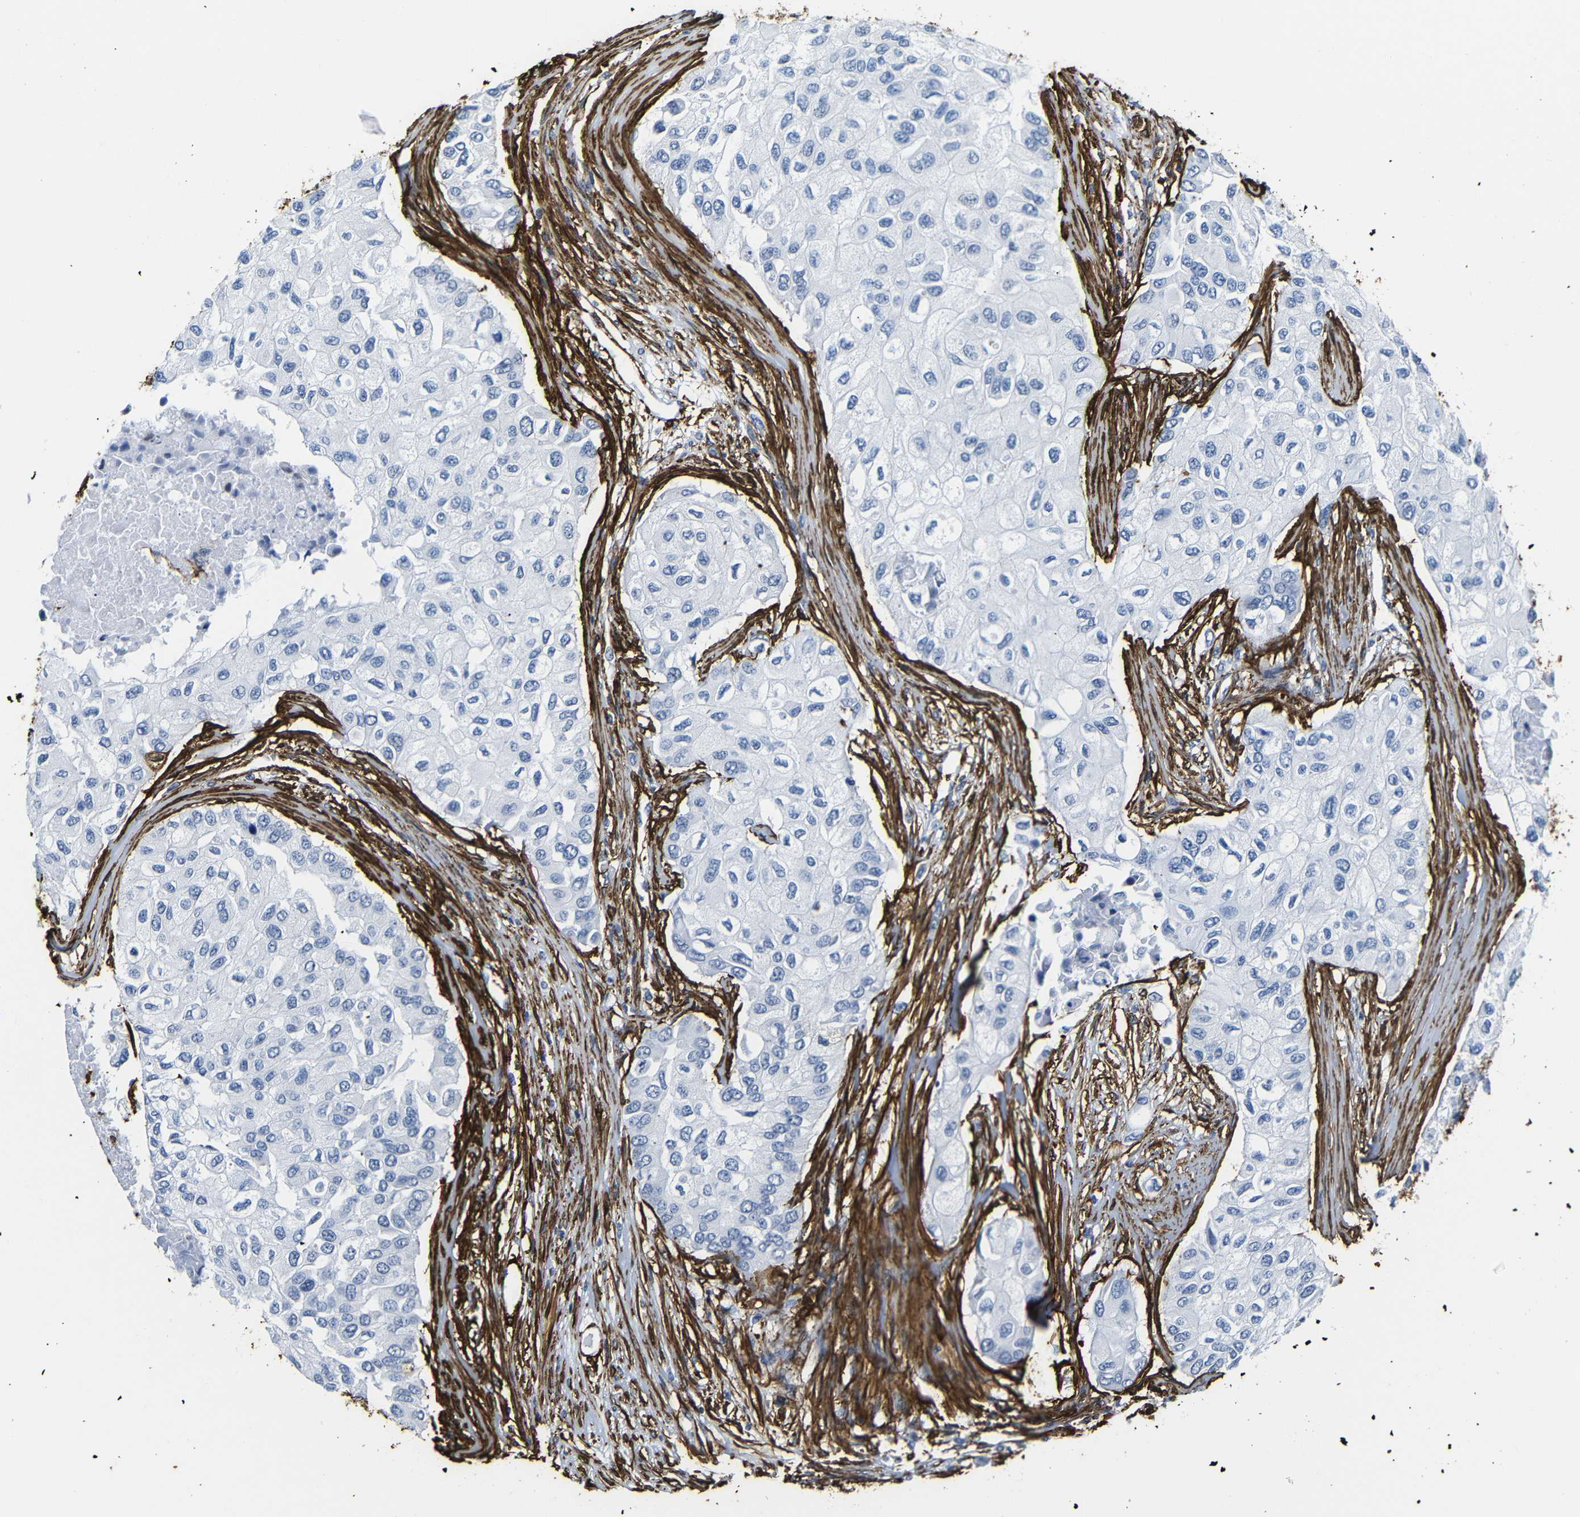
{"staining": {"intensity": "negative", "quantity": "none", "location": "none"}, "tissue": "breast cancer", "cell_type": "Tumor cells", "image_type": "cancer", "snomed": [{"axis": "morphology", "description": "Normal tissue, NOS"}, {"axis": "morphology", "description": "Duct carcinoma"}, {"axis": "topography", "description": "Breast"}], "caption": "This histopathology image is of invasive ductal carcinoma (breast) stained with immunohistochemistry (IHC) to label a protein in brown with the nuclei are counter-stained blue. There is no staining in tumor cells. (DAB immunohistochemistry visualized using brightfield microscopy, high magnification).", "gene": "ACTA2", "patient": {"sex": "female", "age": 49}}